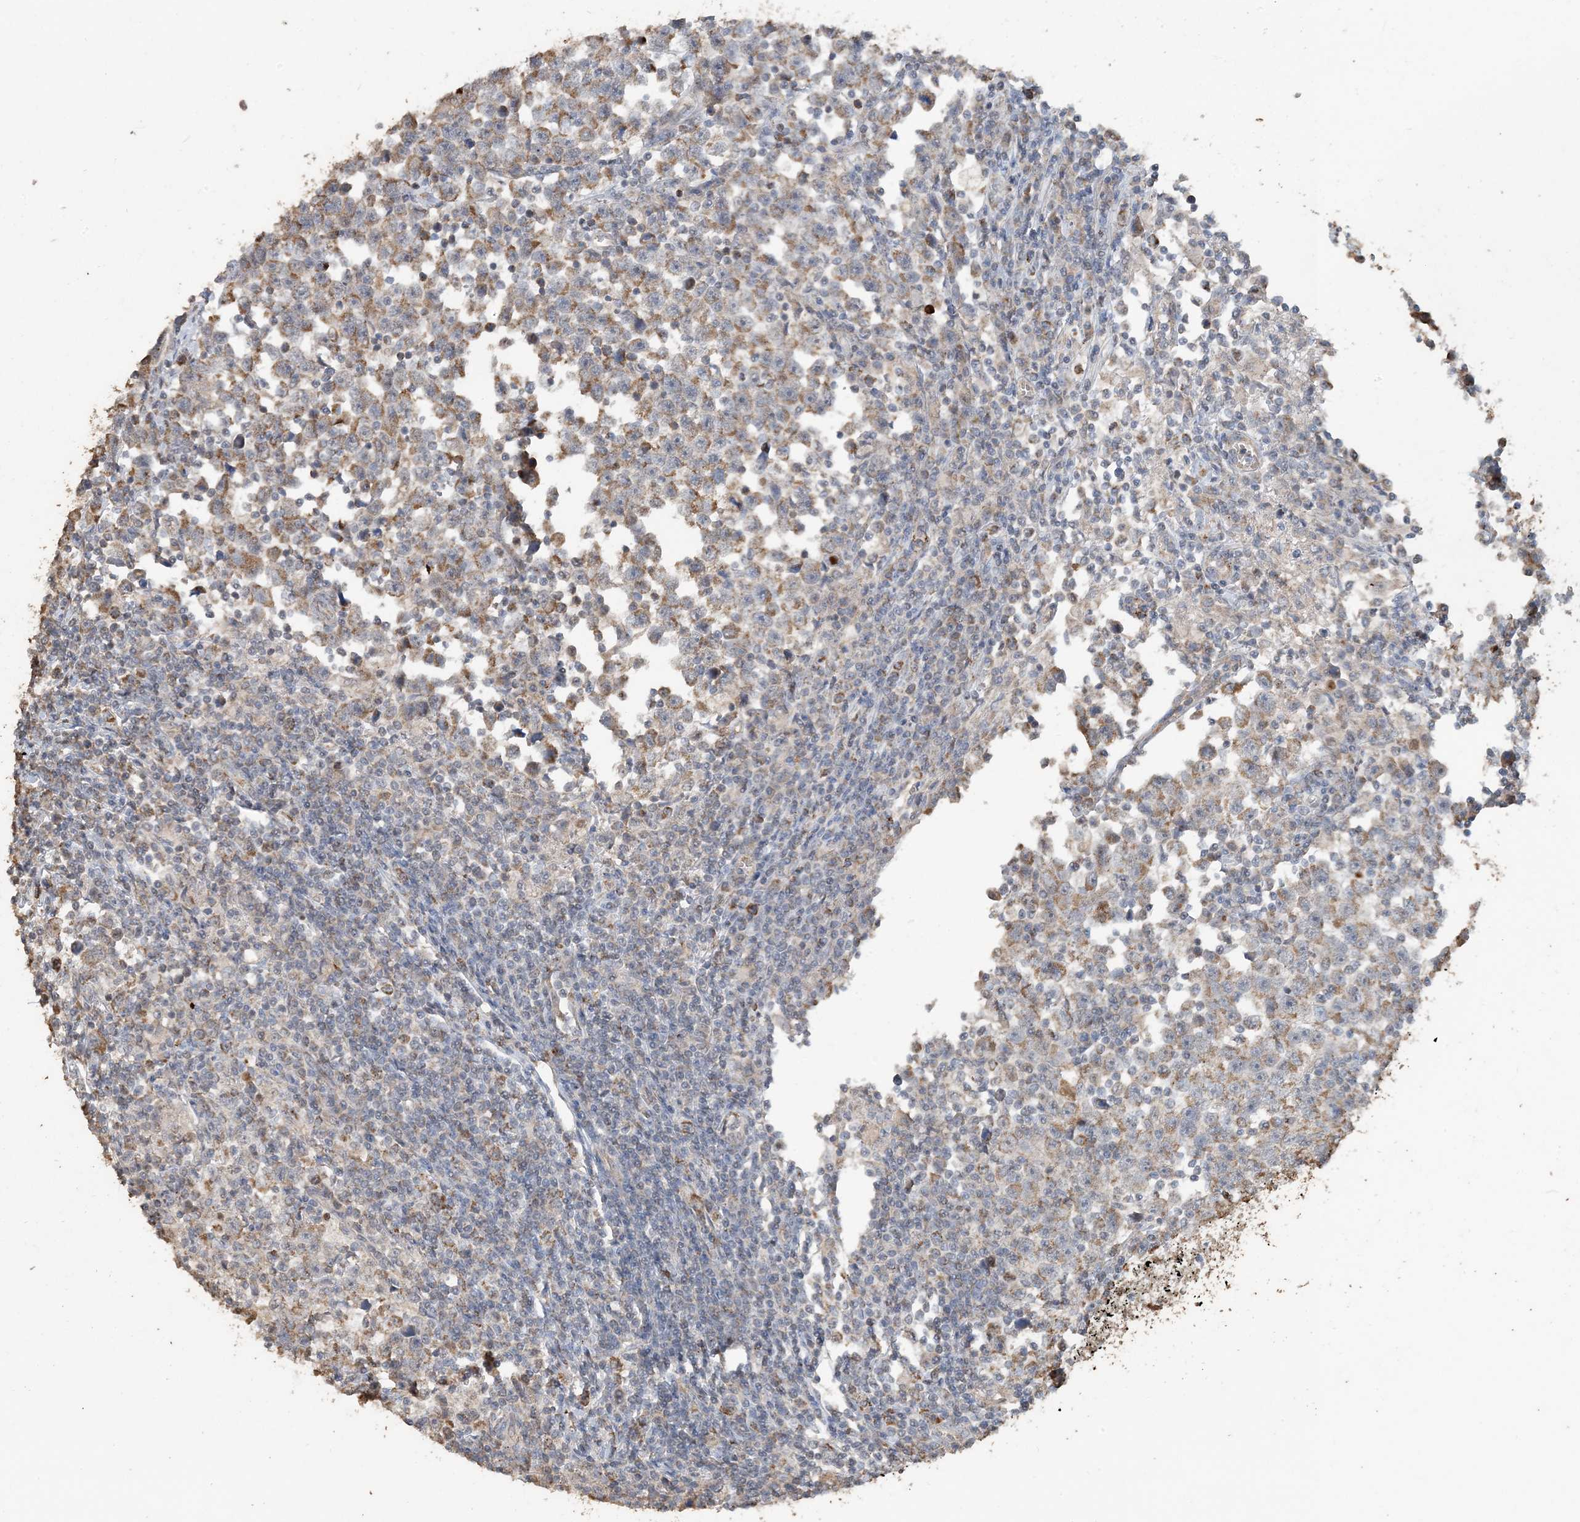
{"staining": {"intensity": "moderate", "quantity": ">75%", "location": "cytoplasmic/membranous"}, "tissue": "testis cancer", "cell_type": "Tumor cells", "image_type": "cancer", "snomed": [{"axis": "morphology", "description": "Normal tissue, NOS"}, {"axis": "morphology", "description": "Seminoma, NOS"}, {"axis": "topography", "description": "Testis"}], "caption": "A medium amount of moderate cytoplasmic/membranous staining is appreciated in approximately >75% of tumor cells in testis cancer tissue. The staining is performed using DAB (3,3'-diaminobenzidine) brown chromogen to label protein expression. The nuclei are counter-stained blue using hematoxylin.", "gene": "SFMBT2", "patient": {"sex": "male", "age": 43}}